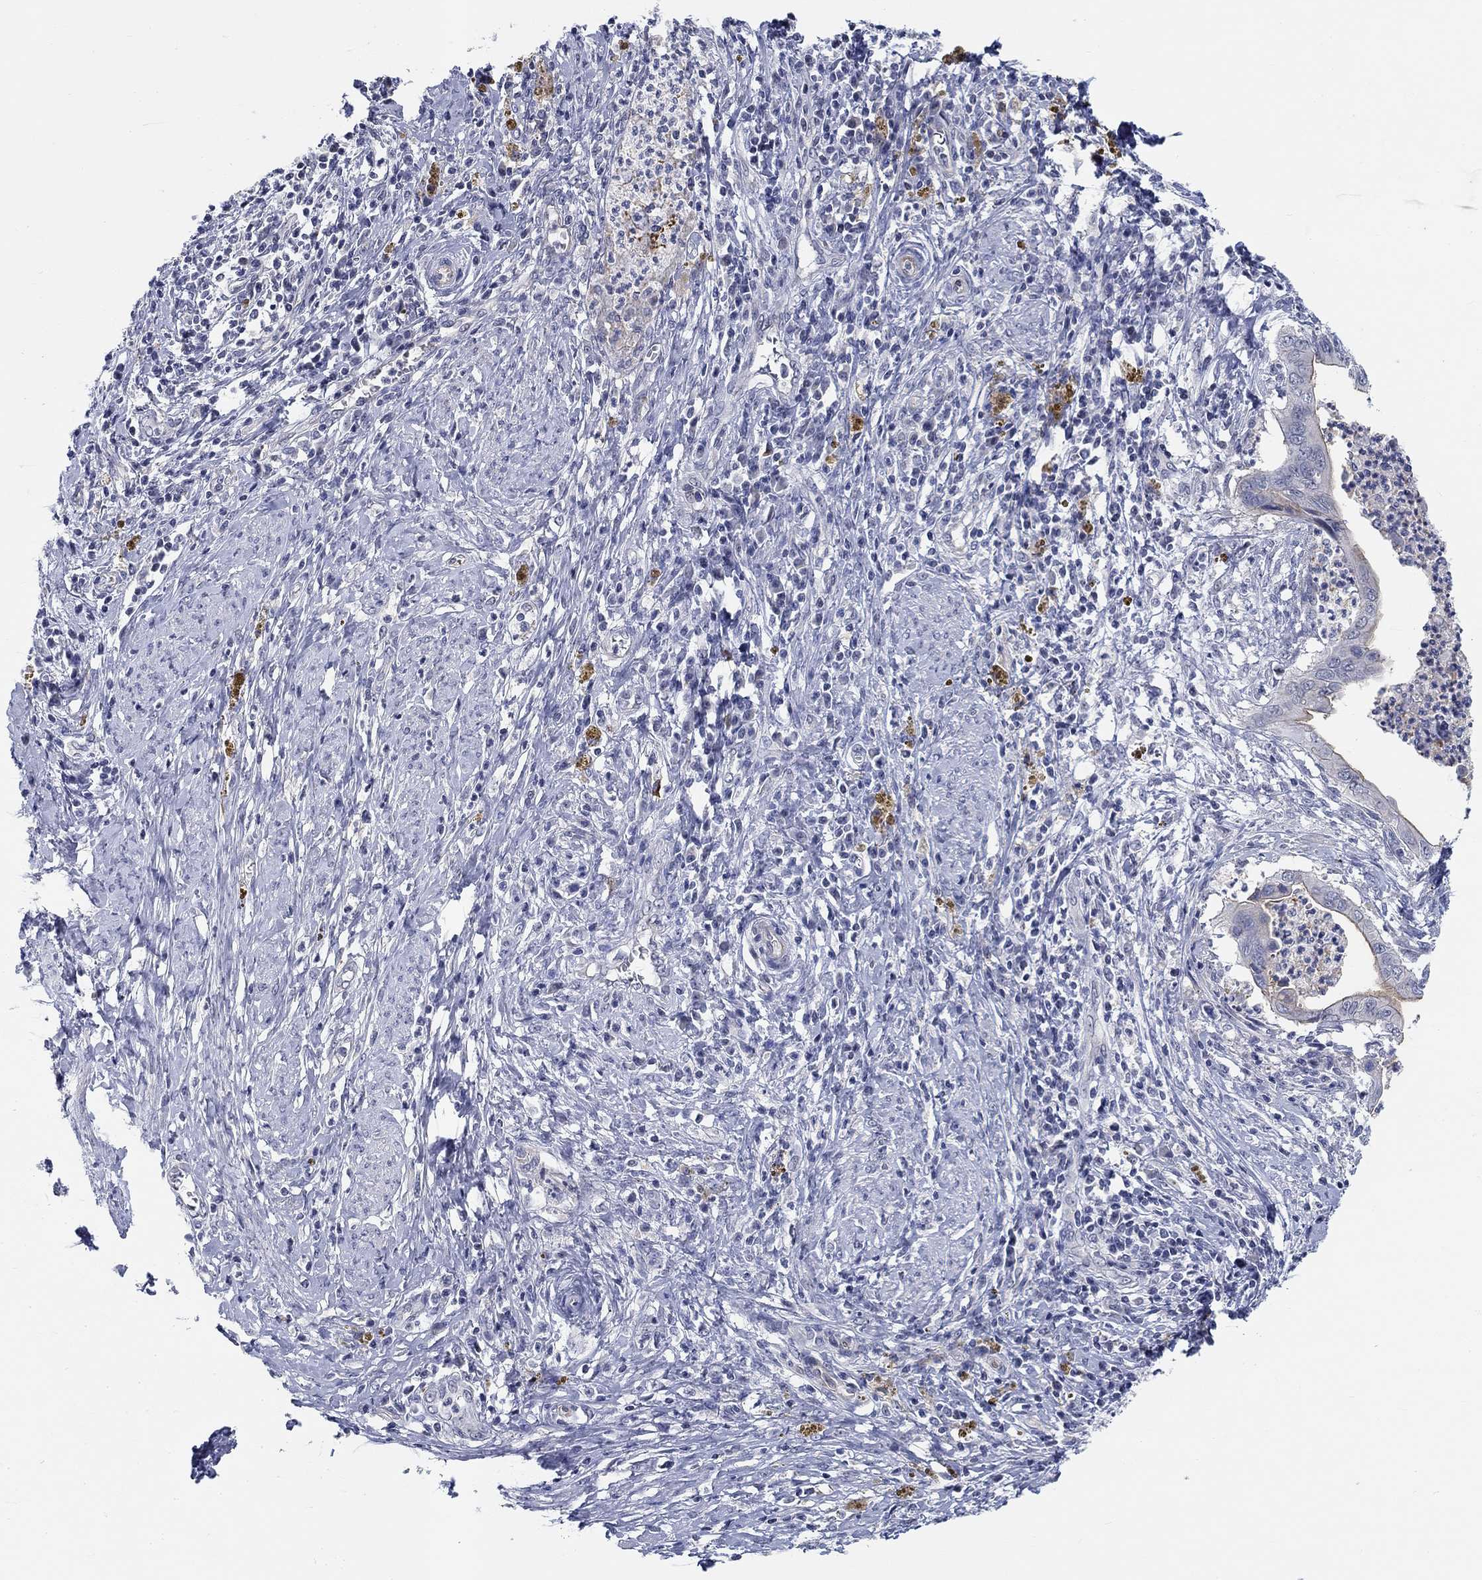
{"staining": {"intensity": "weak", "quantity": "<25%", "location": "cytoplasmic/membranous"}, "tissue": "cervical cancer", "cell_type": "Tumor cells", "image_type": "cancer", "snomed": [{"axis": "morphology", "description": "Adenocarcinoma, NOS"}, {"axis": "topography", "description": "Cervix"}], "caption": "Protein analysis of cervical adenocarcinoma exhibits no significant expression in tumor cells.", "gene": "SMIM18", "patient": {"sex": "female", "age": 42}}